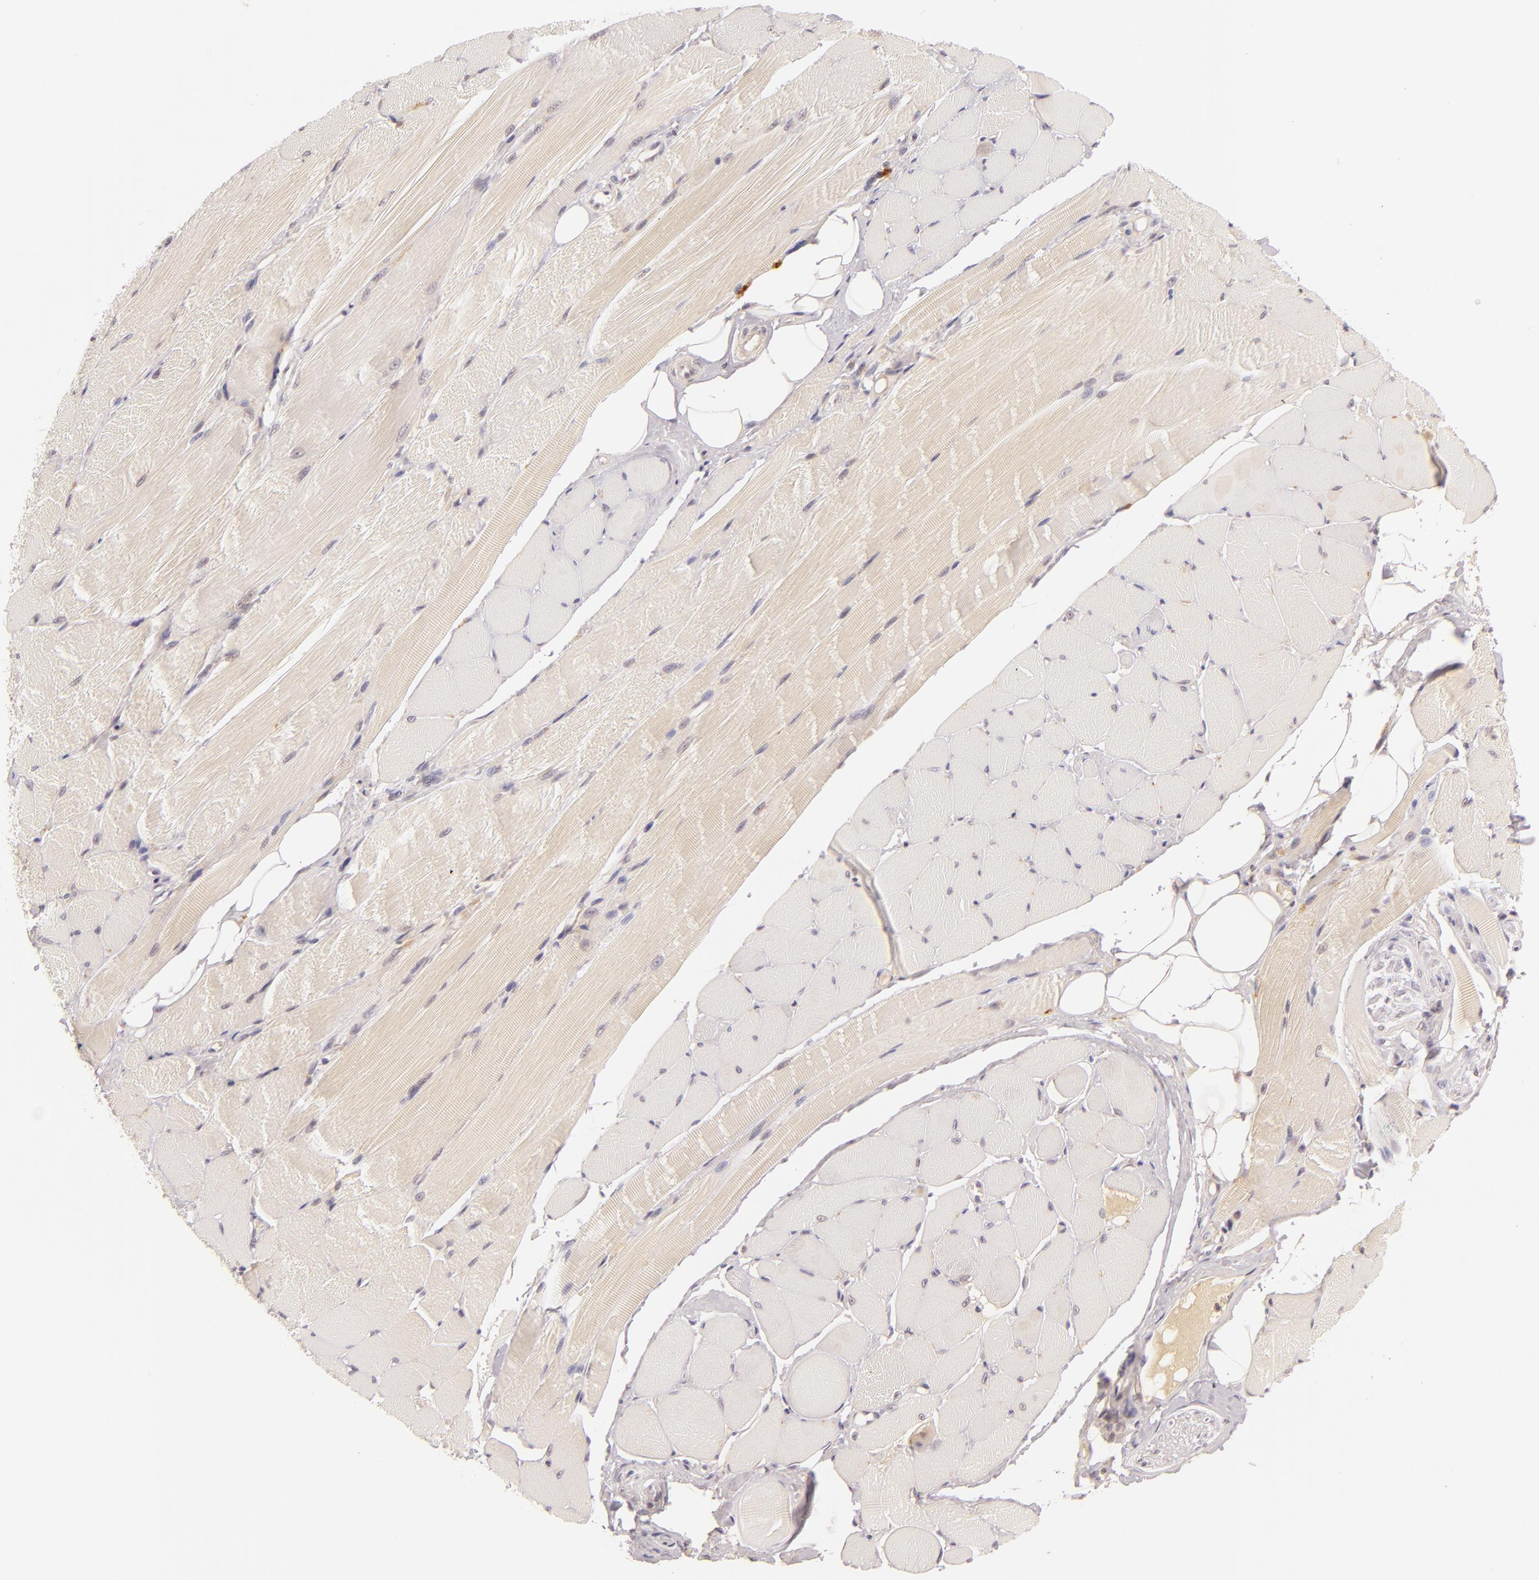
{"staining": {"intensity": "negative", "quantity": "none", "location": "none"}, "tissue": "adipose tissue", "cell_type": "Adipocytes", "image_type": "normal", "snomed": [{"axis": "morphology", "description": "Normal tissue, NOS"}, {"axis": "topography", "description": "Skeletal muscle"}, {"axis": "topography", "description": "Peripheral nerve tissue"}], "caption": "An immunohistochemistry image of normal adipose tissue is shown. There is no staining in adipocytes of adipose tissue.", "gene": "CASP8", "patient": {"sex": "female", "age": 84}}